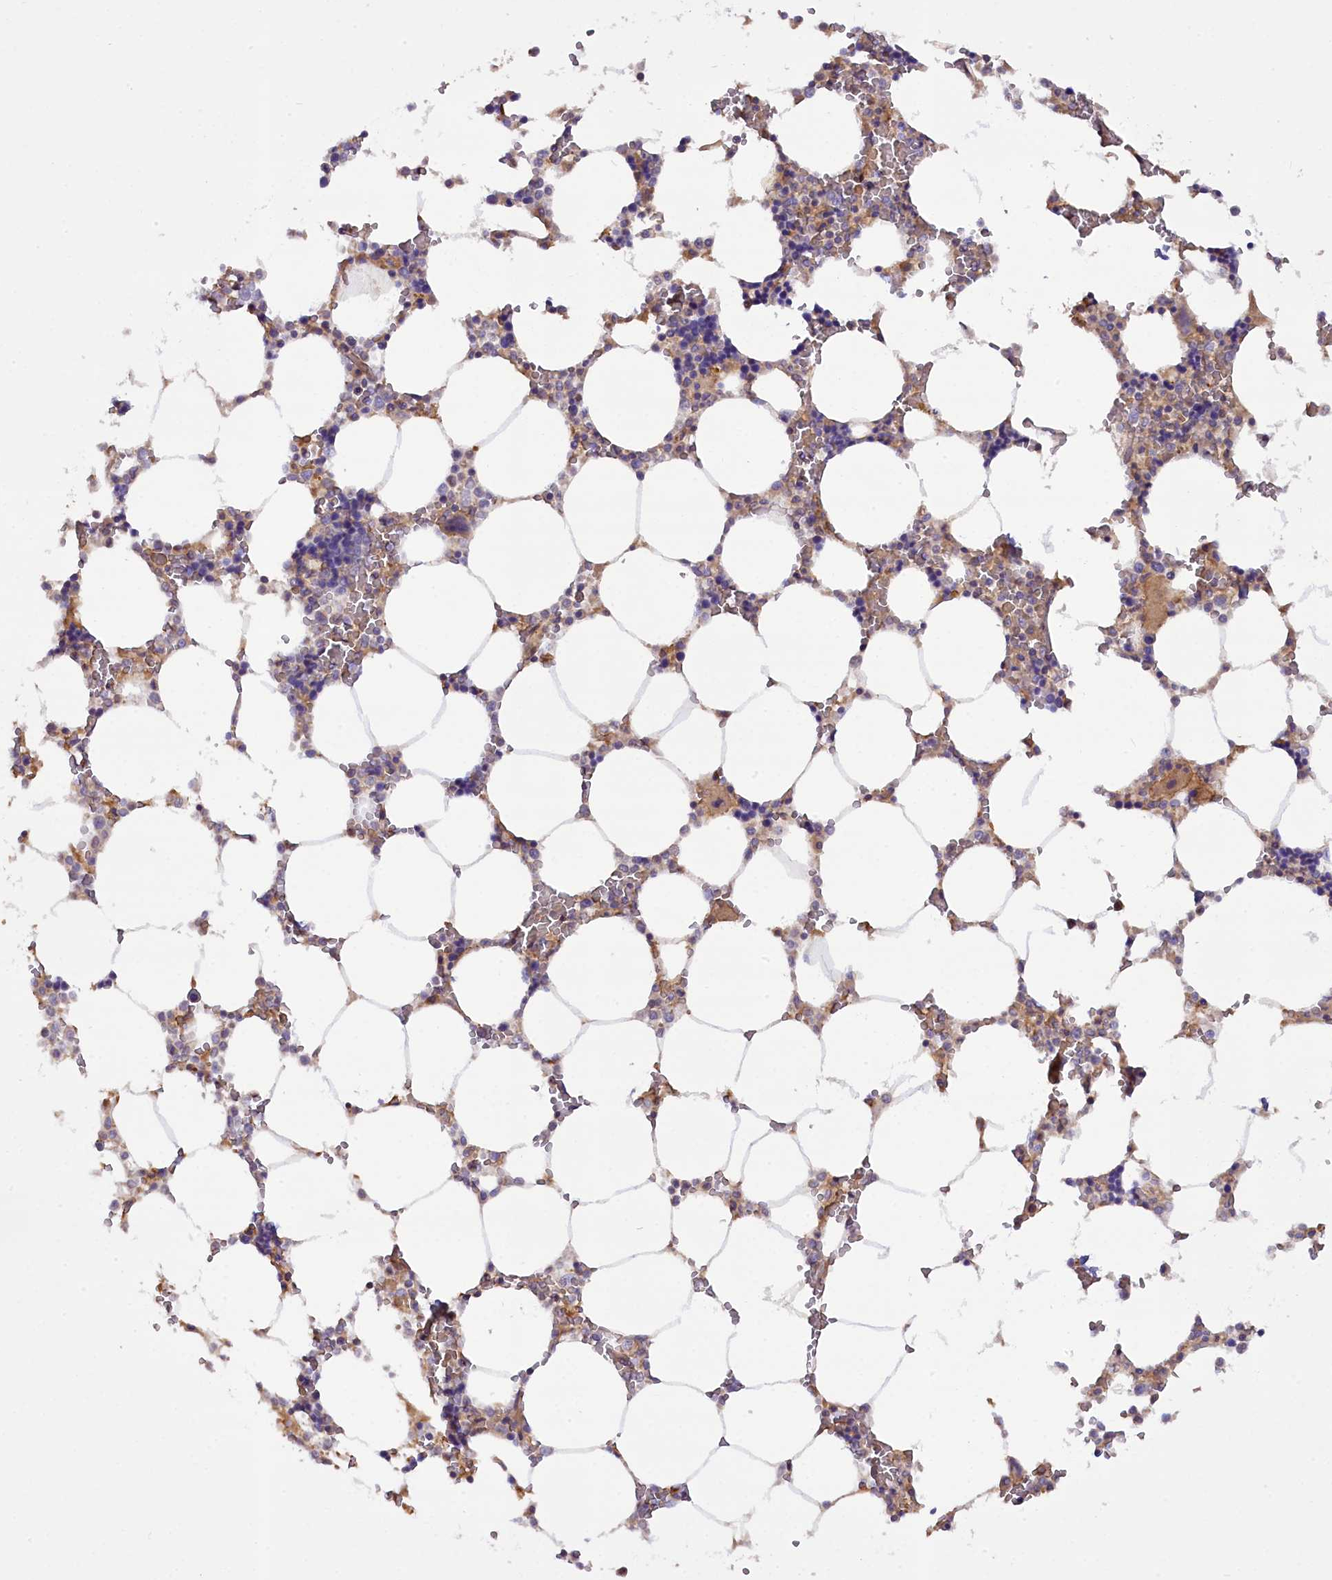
{"staining": {"intensity": "moderate", "quantity": "25%-75%", "location": "cytoplasmic/membranous"}, "tissue": "bone marrow", "cell_type": "Hematopoietic cells", "image_type": "normal", "snomed": [{"axis": "morphology", "description": "Normal tissue, NOS"}, {"axis": "topography", "description": "Bone marrow"}], "caption": "Approximately 25%-75% of hematopoietic cells in normal human bone marrow show moderate cytoplasmic/membranous protein staining as visualized by brown immunohistochemical staining.", "gene": "FUZ", "patient": {"sex": "male", "age": 64}}